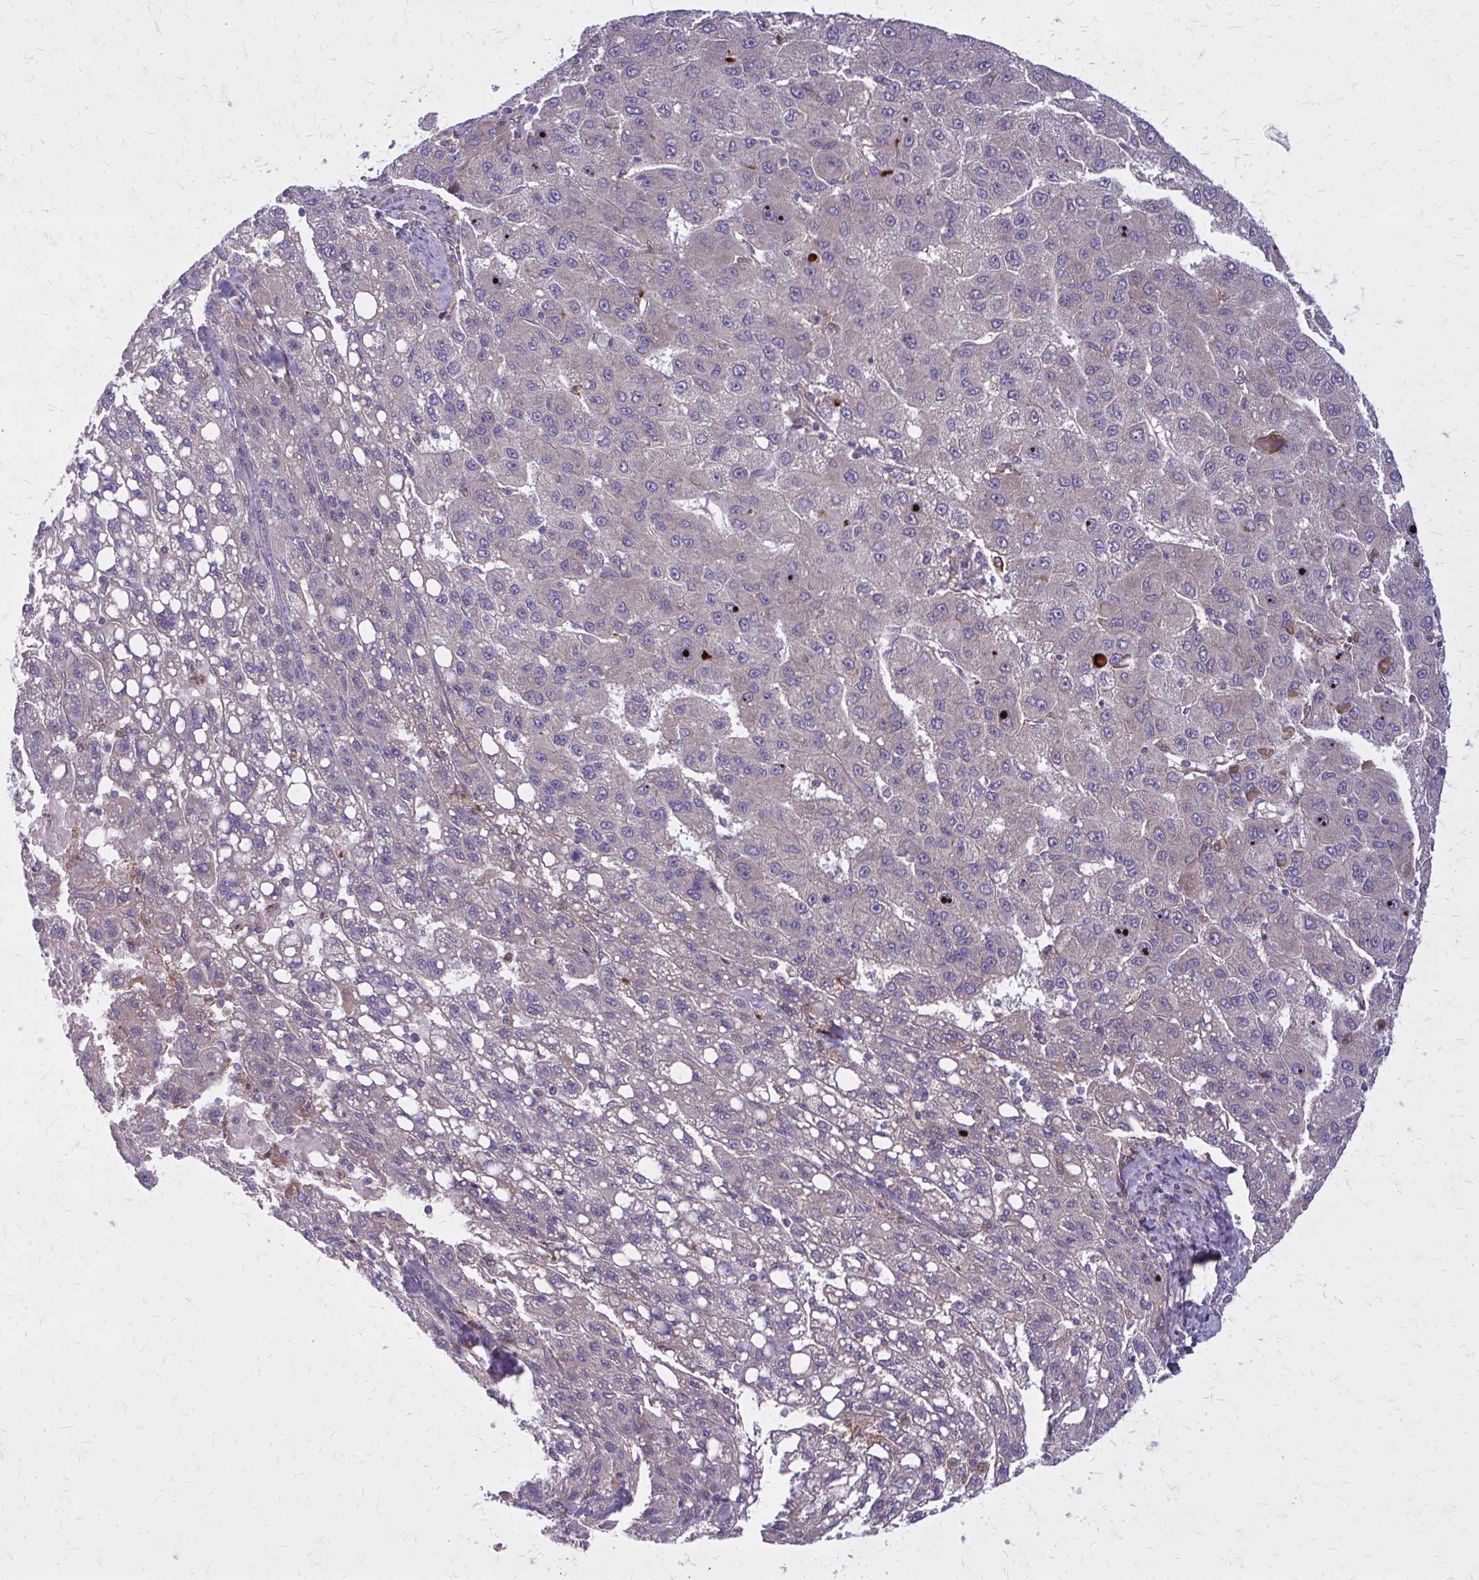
{"staining": {"intensity": "negative", "quantity": "none", "location": "none"}, "tissue": "liver cancer", "cell_type": "Tumor cells", "image_type": "cancer", "snomed": [{"axis": "morphology", "description": "Carcinoma, Hepatocellular, NOS"}, {"axis": "topography", "description": "Liver"}], "caption": "Immunohistochemistry (IHC) photomicrograph of human liver hepatocellular carcinoma stained for a protein (brown), which displays no positivity in tumor cells.", "gene": "OXNAD1", "patient": {"sex": "female", "age": 82}}